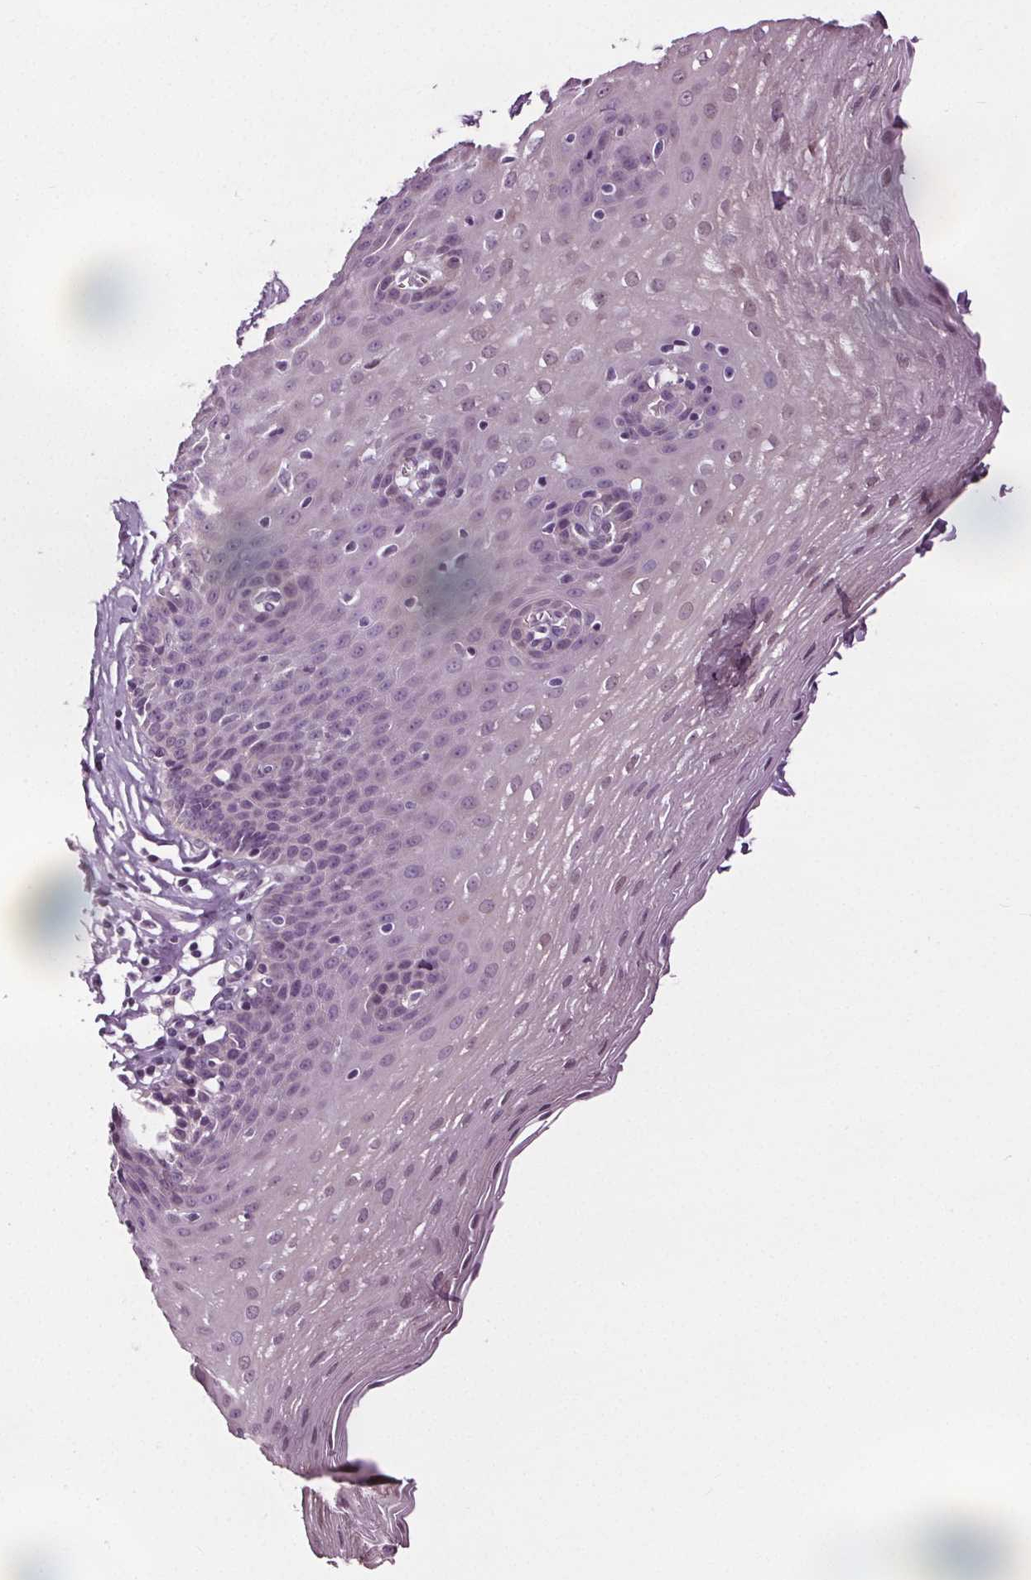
{"staining": {"intensity": "negative", "quantity": "none", "location": "none"}, "tissue": "esophagus", "cell_type": "Squamous epithelial cells", "image_type": "normal", "snomed": [{"axis": "morphology", "description": "Normal tissue, NOS"}, {"axis": "topography", "description": "Esophagus"}], "caption": "Immunohistochemistry micrograph of unremarkable human esophagus stained for a protein (brown), which demonstrates no positivity in squamous epithelial cells. Nuclei are stained in blue.", "gene": "RASA1", "patient": {"sex": "female", "age": 81}}